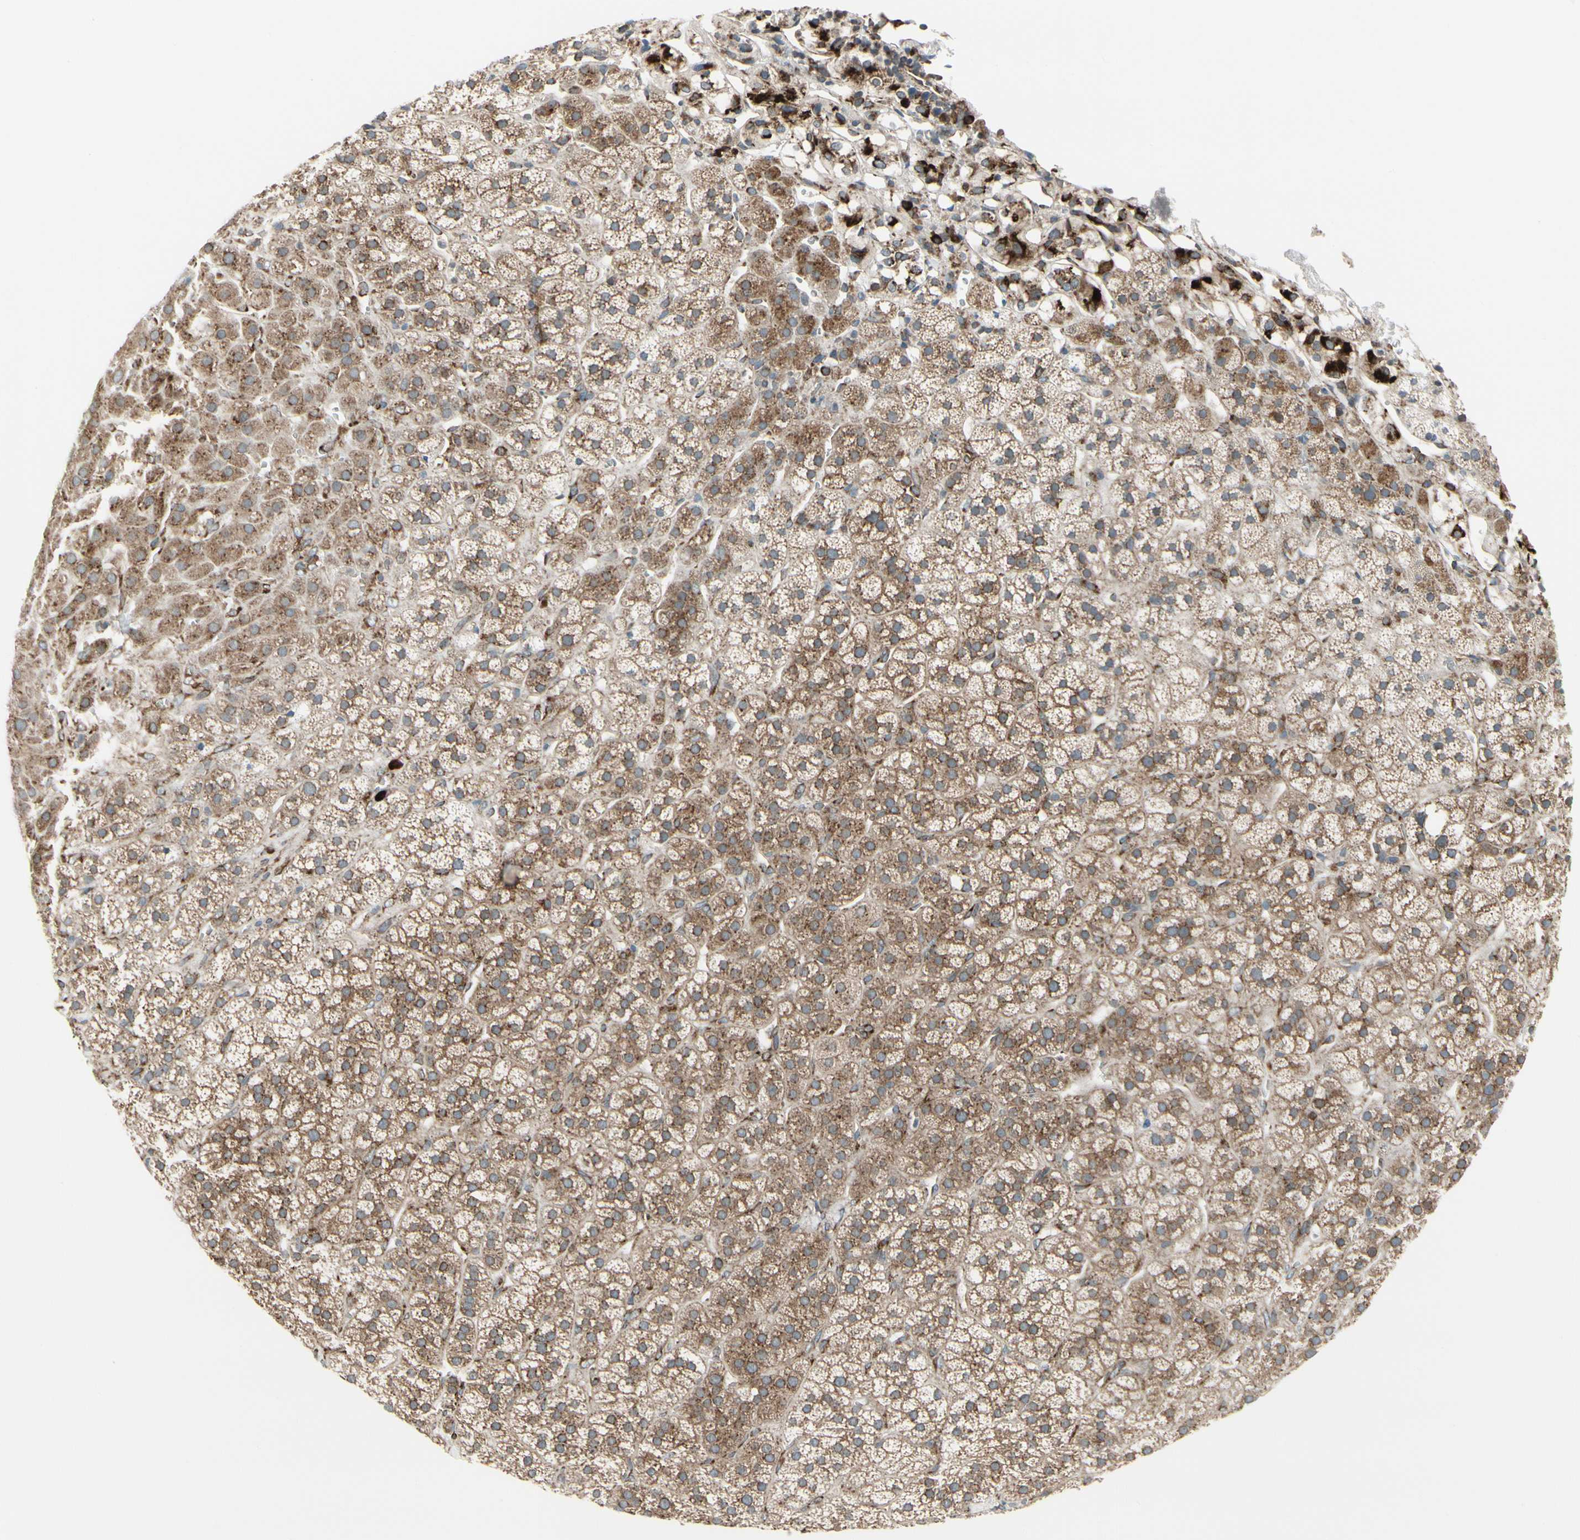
{"staining": {"intensity": "moderate", "quantity": ">75%", "location": "cytoplasmic/membranous"}, "tissue": "adrenal gland", "cell_type": "Glandular cells", "image_type": "normal", "snomed": [{"axis": "morphology", "description": "Normal tissue, NOS"}, {"axis": "topography", "description": "Adrenal gland"}], "caption": "IHC micrograph of benign adrenal gland: adrenal gland stained using immunohistochemistry (IHC) displays medium levels of moderate protein expression localized specifically in the cytoplasmic/membranous of glandular cells, appearing as a cytoplasmic/membranous brown color.", "gene": "FNDC3A", "patient": {"sex": "male", "age": 56}}